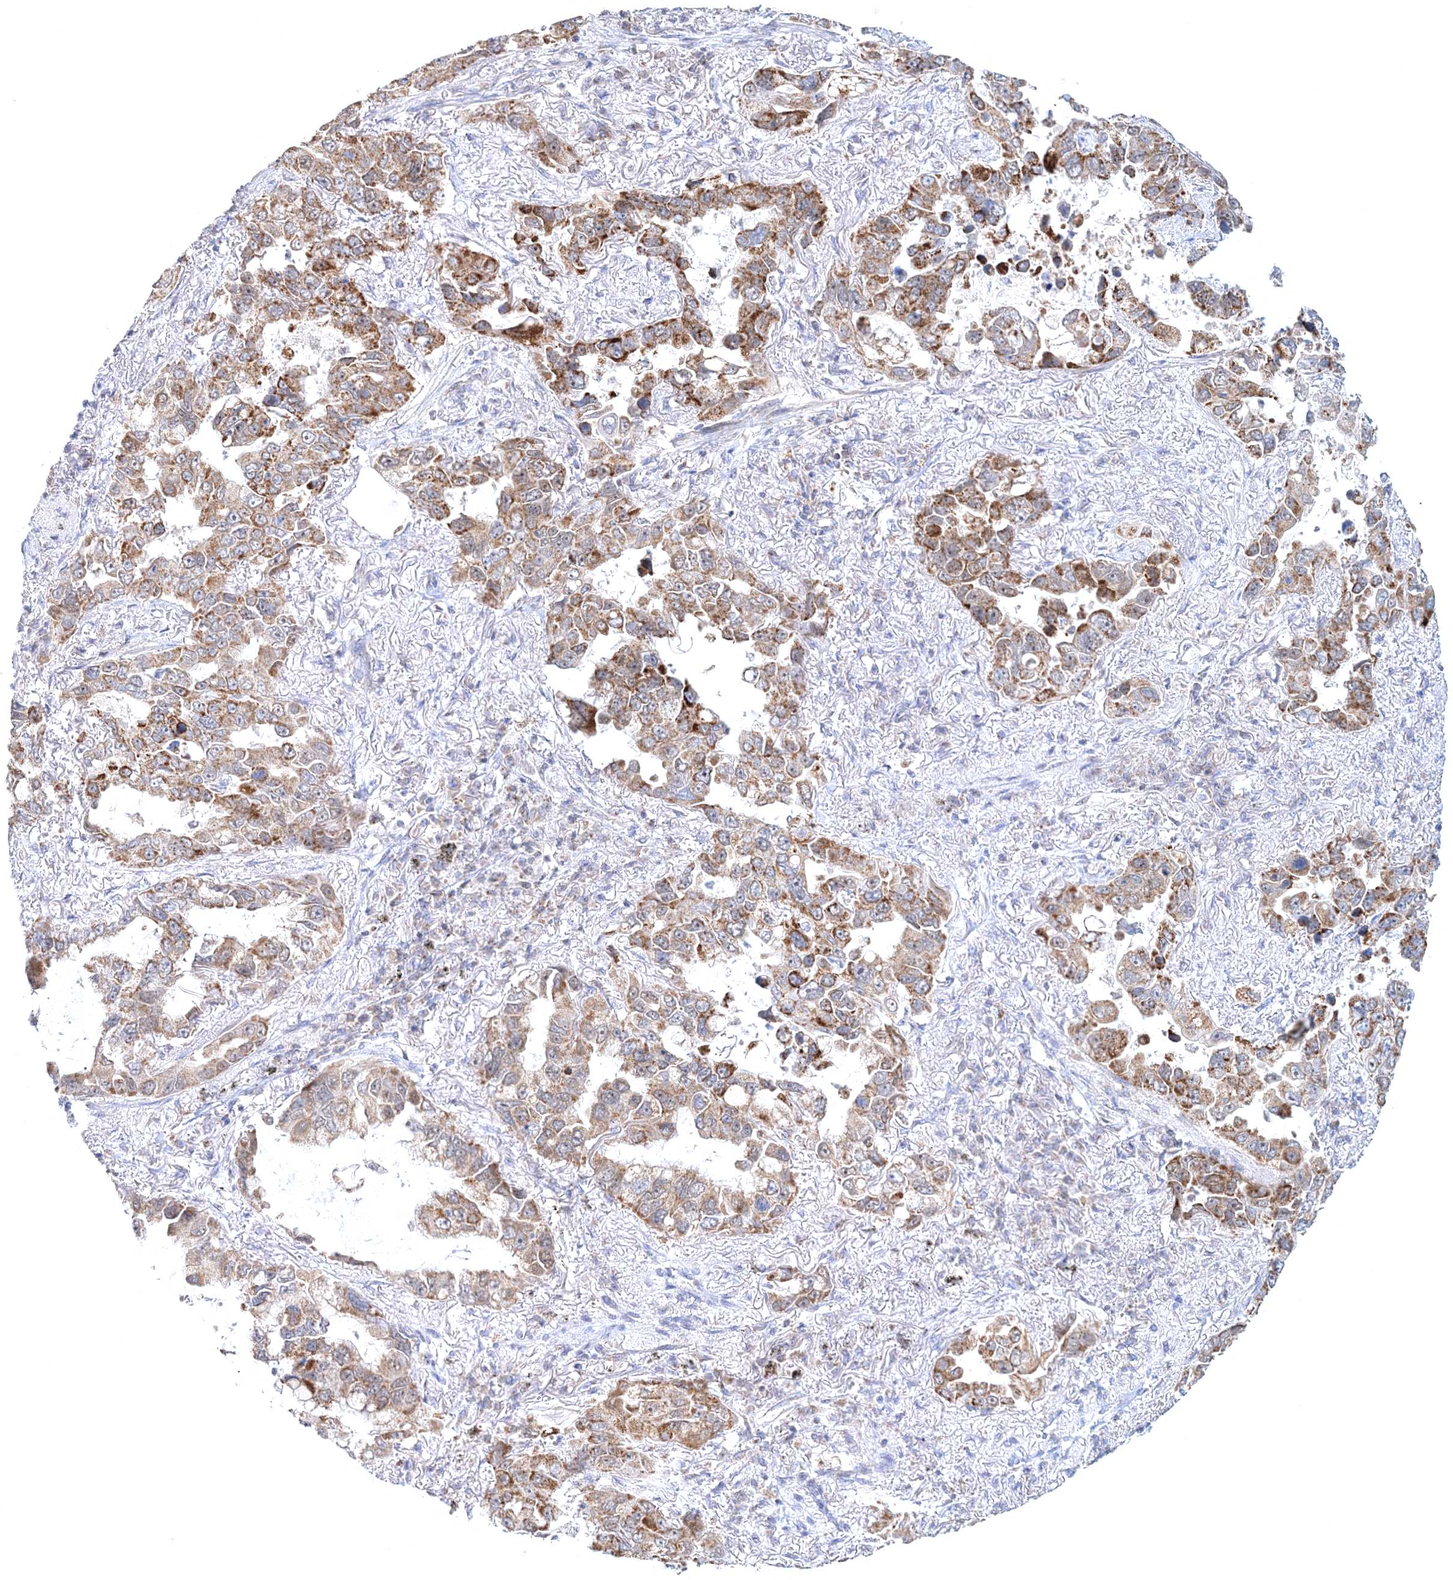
{"staining": {"intensity": "moderate", "quantity": ">75%", "location": "cytoplasmic/membranous"}, "tissue": "lung cancer", "cell_type": "Tumor cells", "image_type": "cancer", "snomed": [{"axis": "morphology", "description": "Adenocarcinoma, NOS"}, {"axis": "topography", "description": "Lung"}], "caption": "A micrograph showing moderate cytoplasmic/membranous expression in approximately >75% of tumor cells in lung cancer, as visualized by brown immunohistochemical staining.", "gene": "RNF150", "patient": {"sex": "male", "age": 64}}